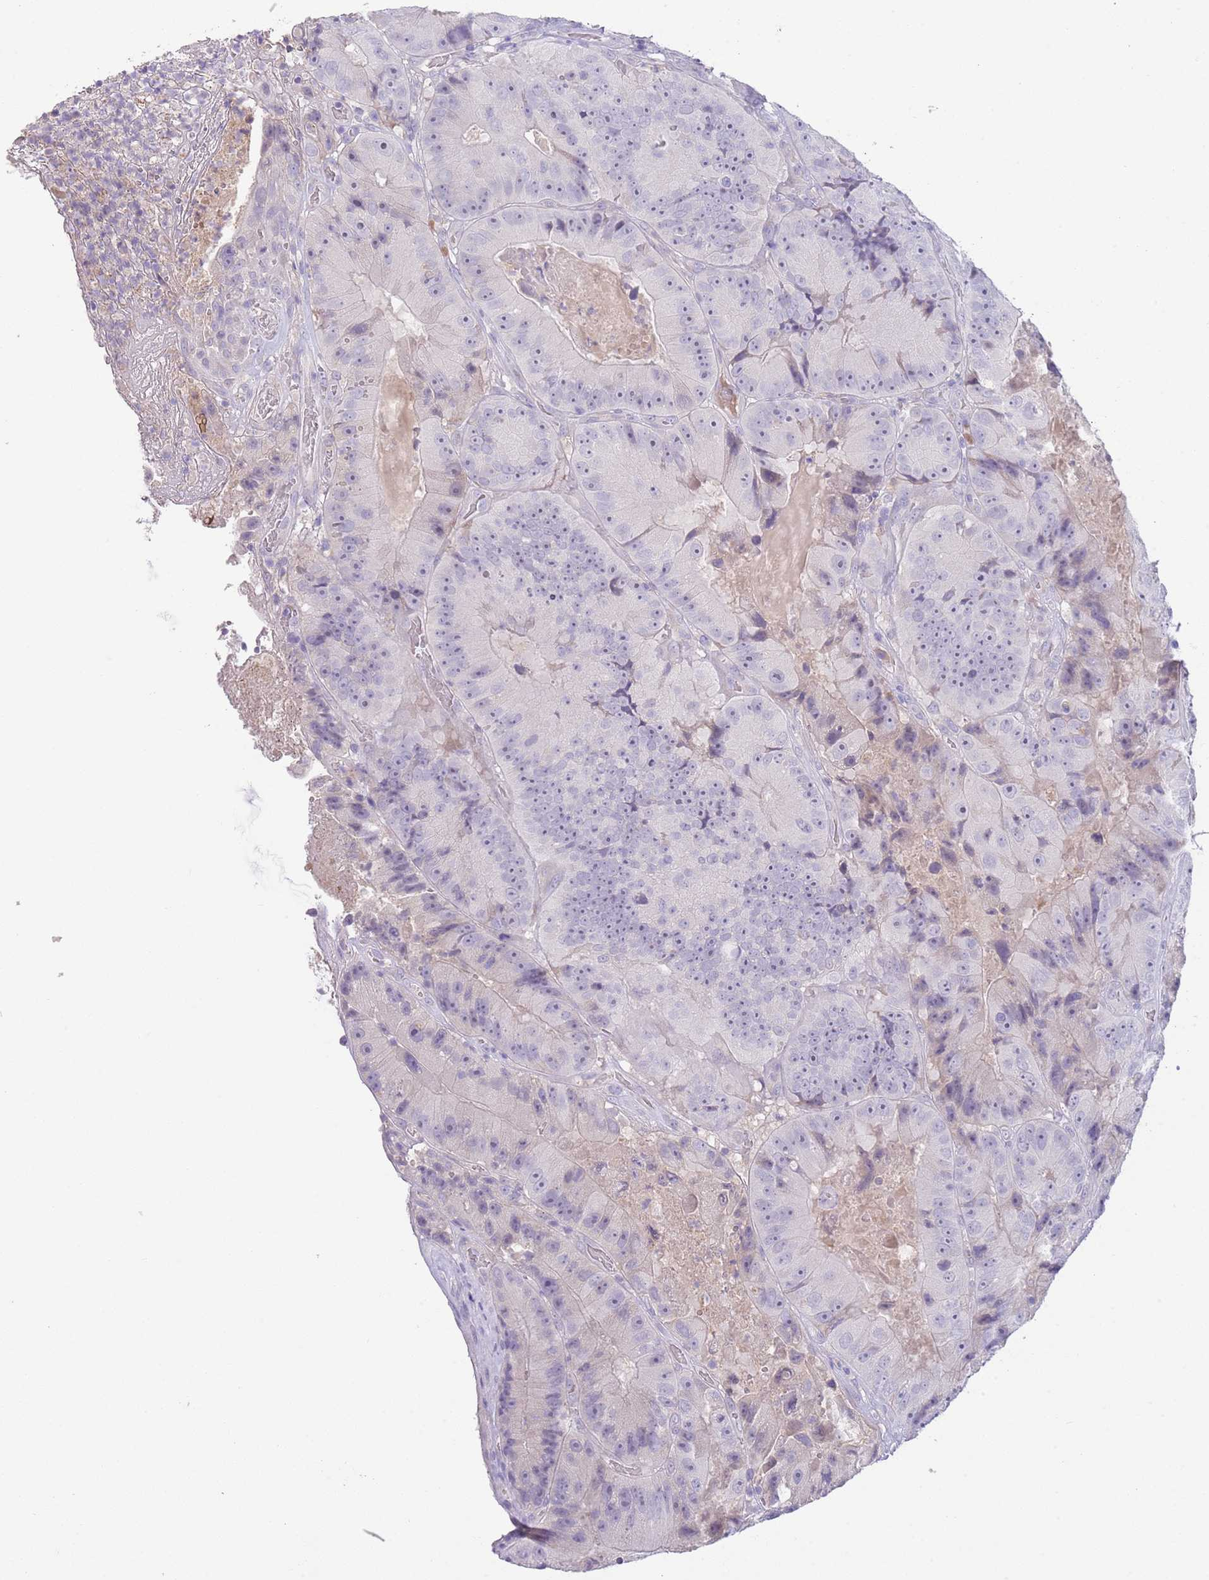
{"staining": {"intensity": "weak", "quantity": "<25%", "location": "cytoplasmic/membranous"}, "tissue": "colorectal cancer", "cell_type": "Tumor cells", "image_type": "cancer", "snomed": [{"axis": "morphology", "description": "Adenocarcinoma, NOS"}, {"axis": "topography", "description": "Colon"}], "caption": "Photomicrograph shows no protein staining in tumor cells of colorectal cancer tissue. (DAB (3,3'-diaminobenzidine) immunohistochemistry (IHC), high magnification).", "gene": "IGFL4", "patient": {"sex": "female", "age": 86}}